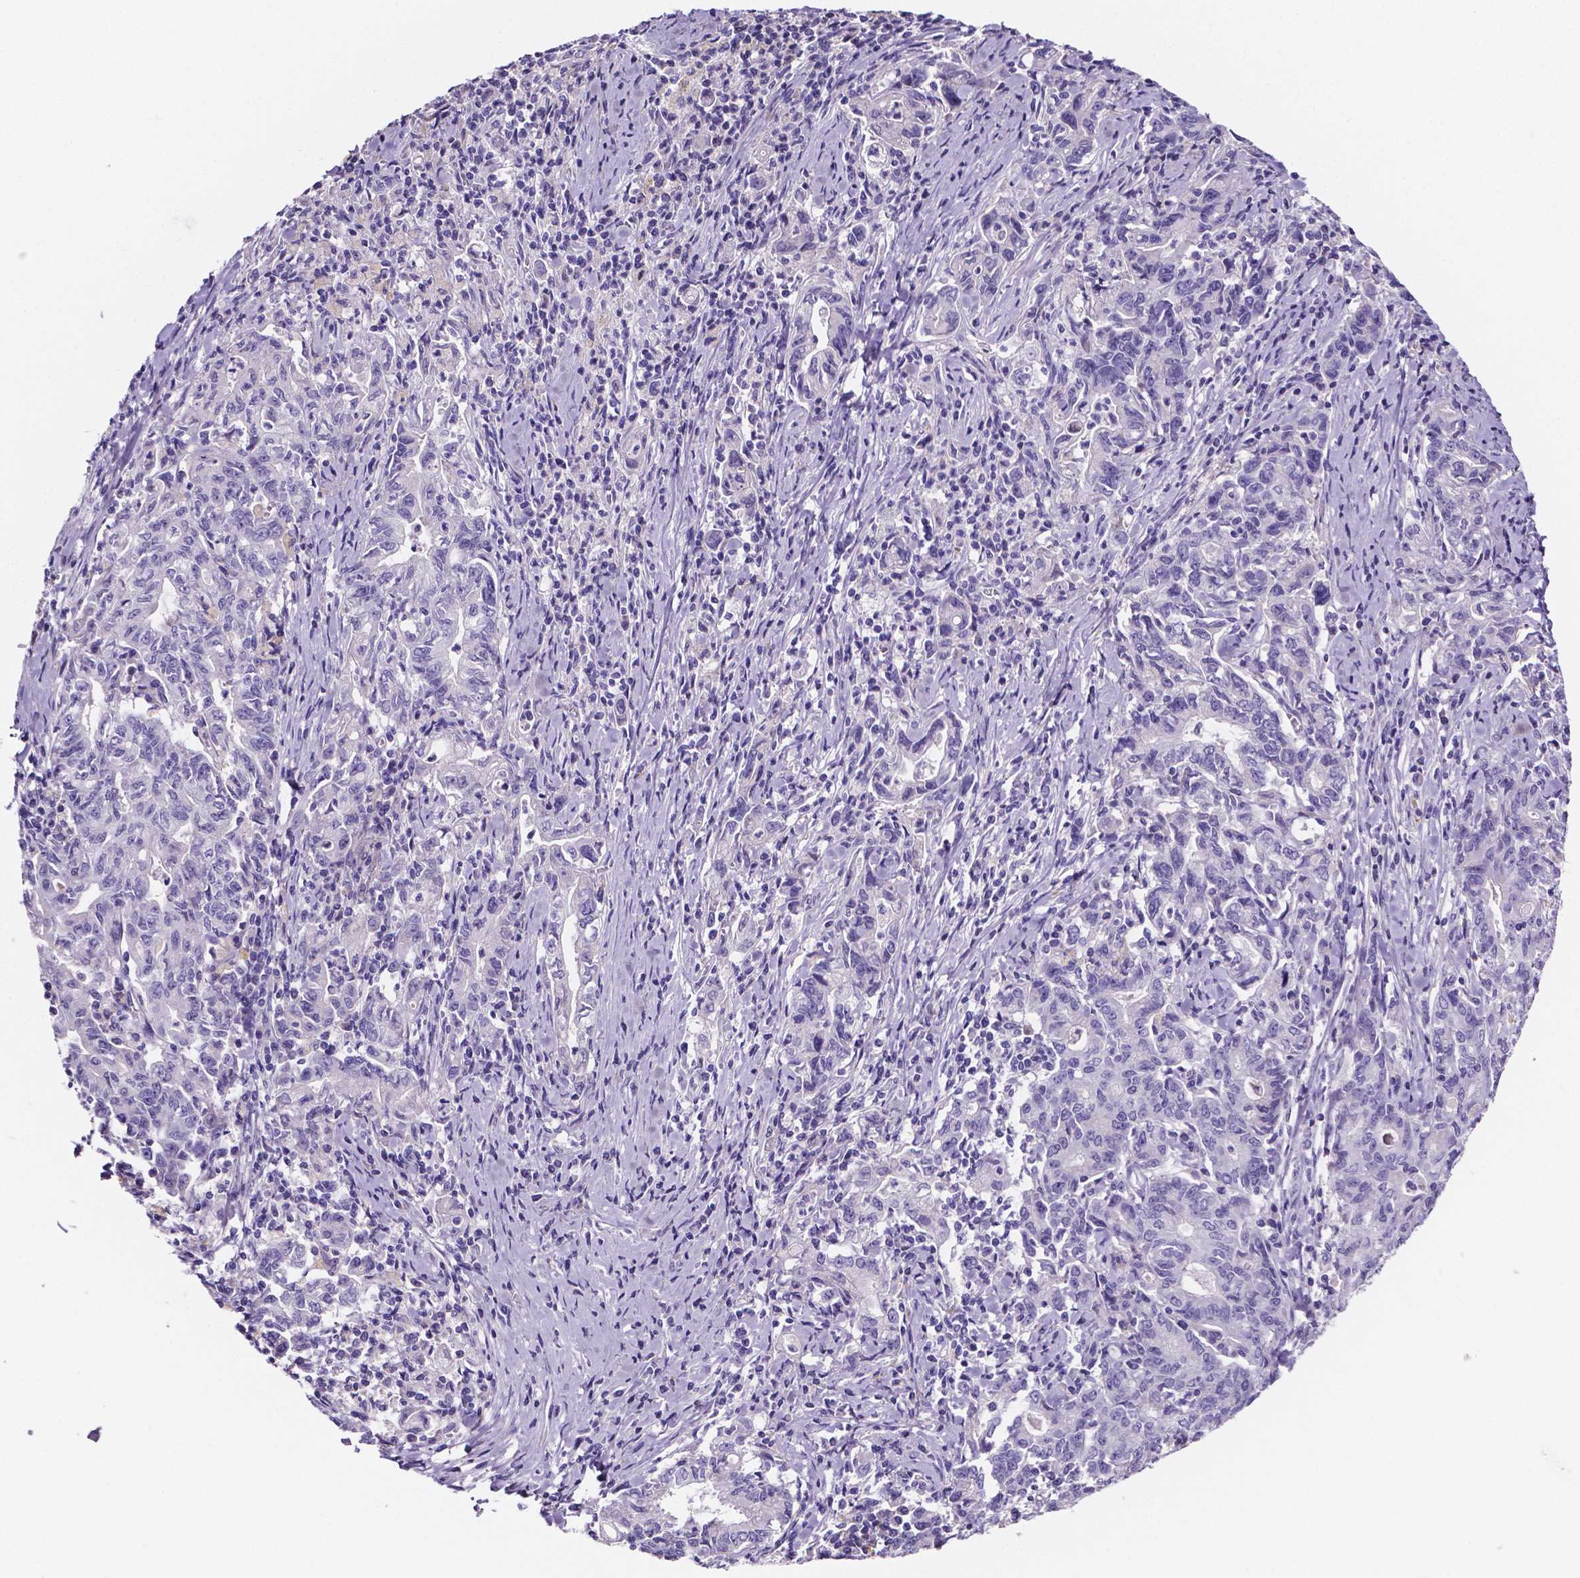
{"staining": {"intensity": "negative", "quantity": "none", "location": "none"}, "tissue": "stomach cancer", "cell_type": "Tumor cells", "image_type": "cancer", "snomed": [{"axis": "morphology", "description": "Adenocarcinoma, NOS"}, {"axis": "topography", "description": "Stomach, upper"}], "caption": "Protein analysis of adenocarcinoma (stomach) shows no significant expression in tumor cells.", "gene": "NRGN", "patient": {"sex": "female", "age": 79}}